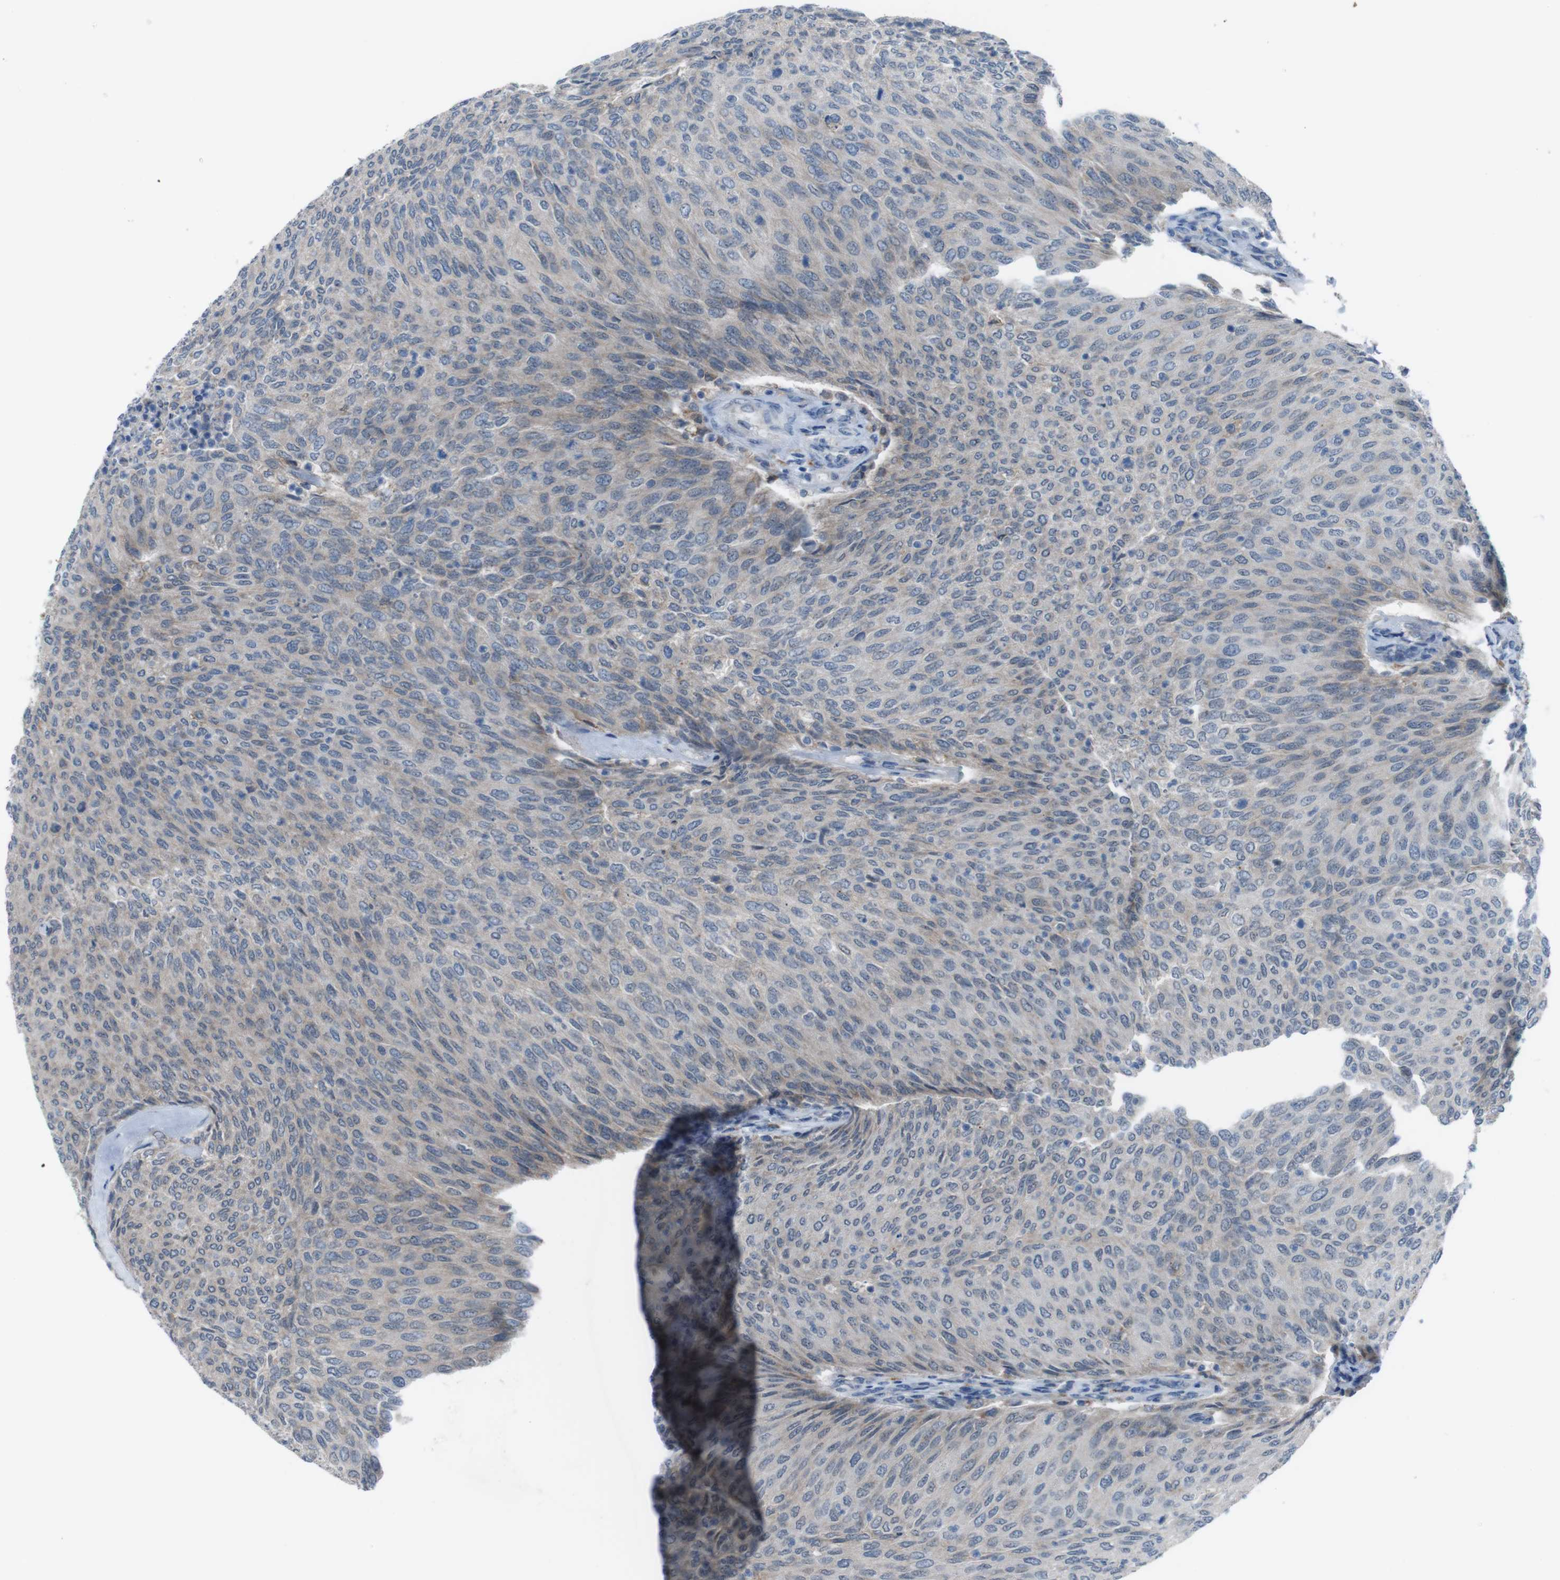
{"staining": {"intensity": "weak", "quantity": "<25%", "location": "cytoplasmic/membranous"}, "tissue": "urothelial cancer", "cell_type": "Tumor cells", "image_type": "cancer", "snomed": [{"axis": "morphology", "description": "Urothelial carcinoma, Low grade"}, {"axis": "topography", "description": "Urinary bladder"}], "caption": "Urothelial cancer stained for a protein using IHC displays no expression tumor cells.", "gene": "CDH22", "patient": {"sex": "female", "age": 79}}